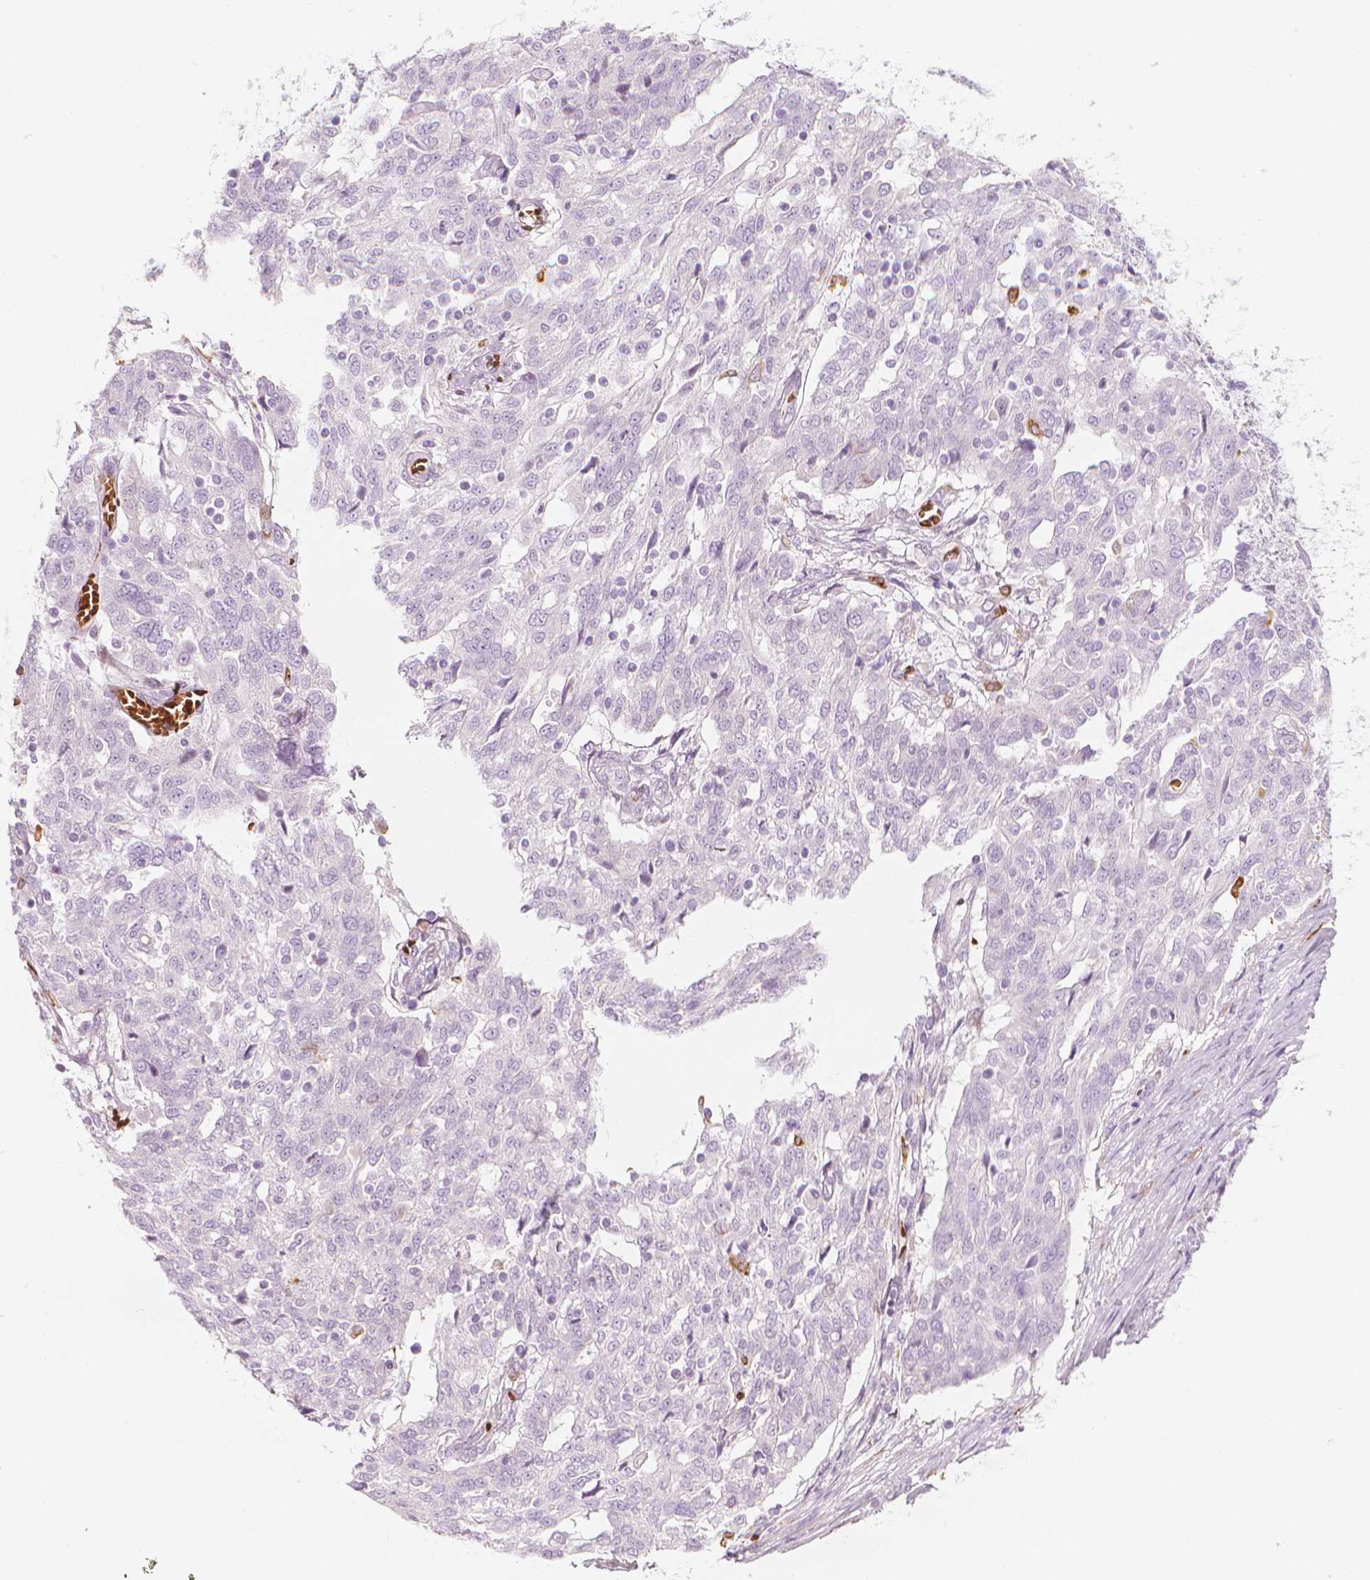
{"staining": {"intensity": "negative", "quantity": "none", "location": "none"}, "tissue": "ovarian cancer", "cell_type": "Tumor cells", "image_type": "cancer", "snomed": [{"axis": "morphology", "description": "Cystadenocarcinoma, serous, NOS"}, {"axis": "topography", "description": "Ovary"}], "caption": "Tumor cells are negative for protein expression in human ovarian serous cystadenocarcinoma. (Brightfield microscopy of DAB (3,3'-diaminobenzidine) immunohistochemistry (IHC) at high magnification).", "gene": "CES1", "patient": {"sex": "female", "age": 67}}